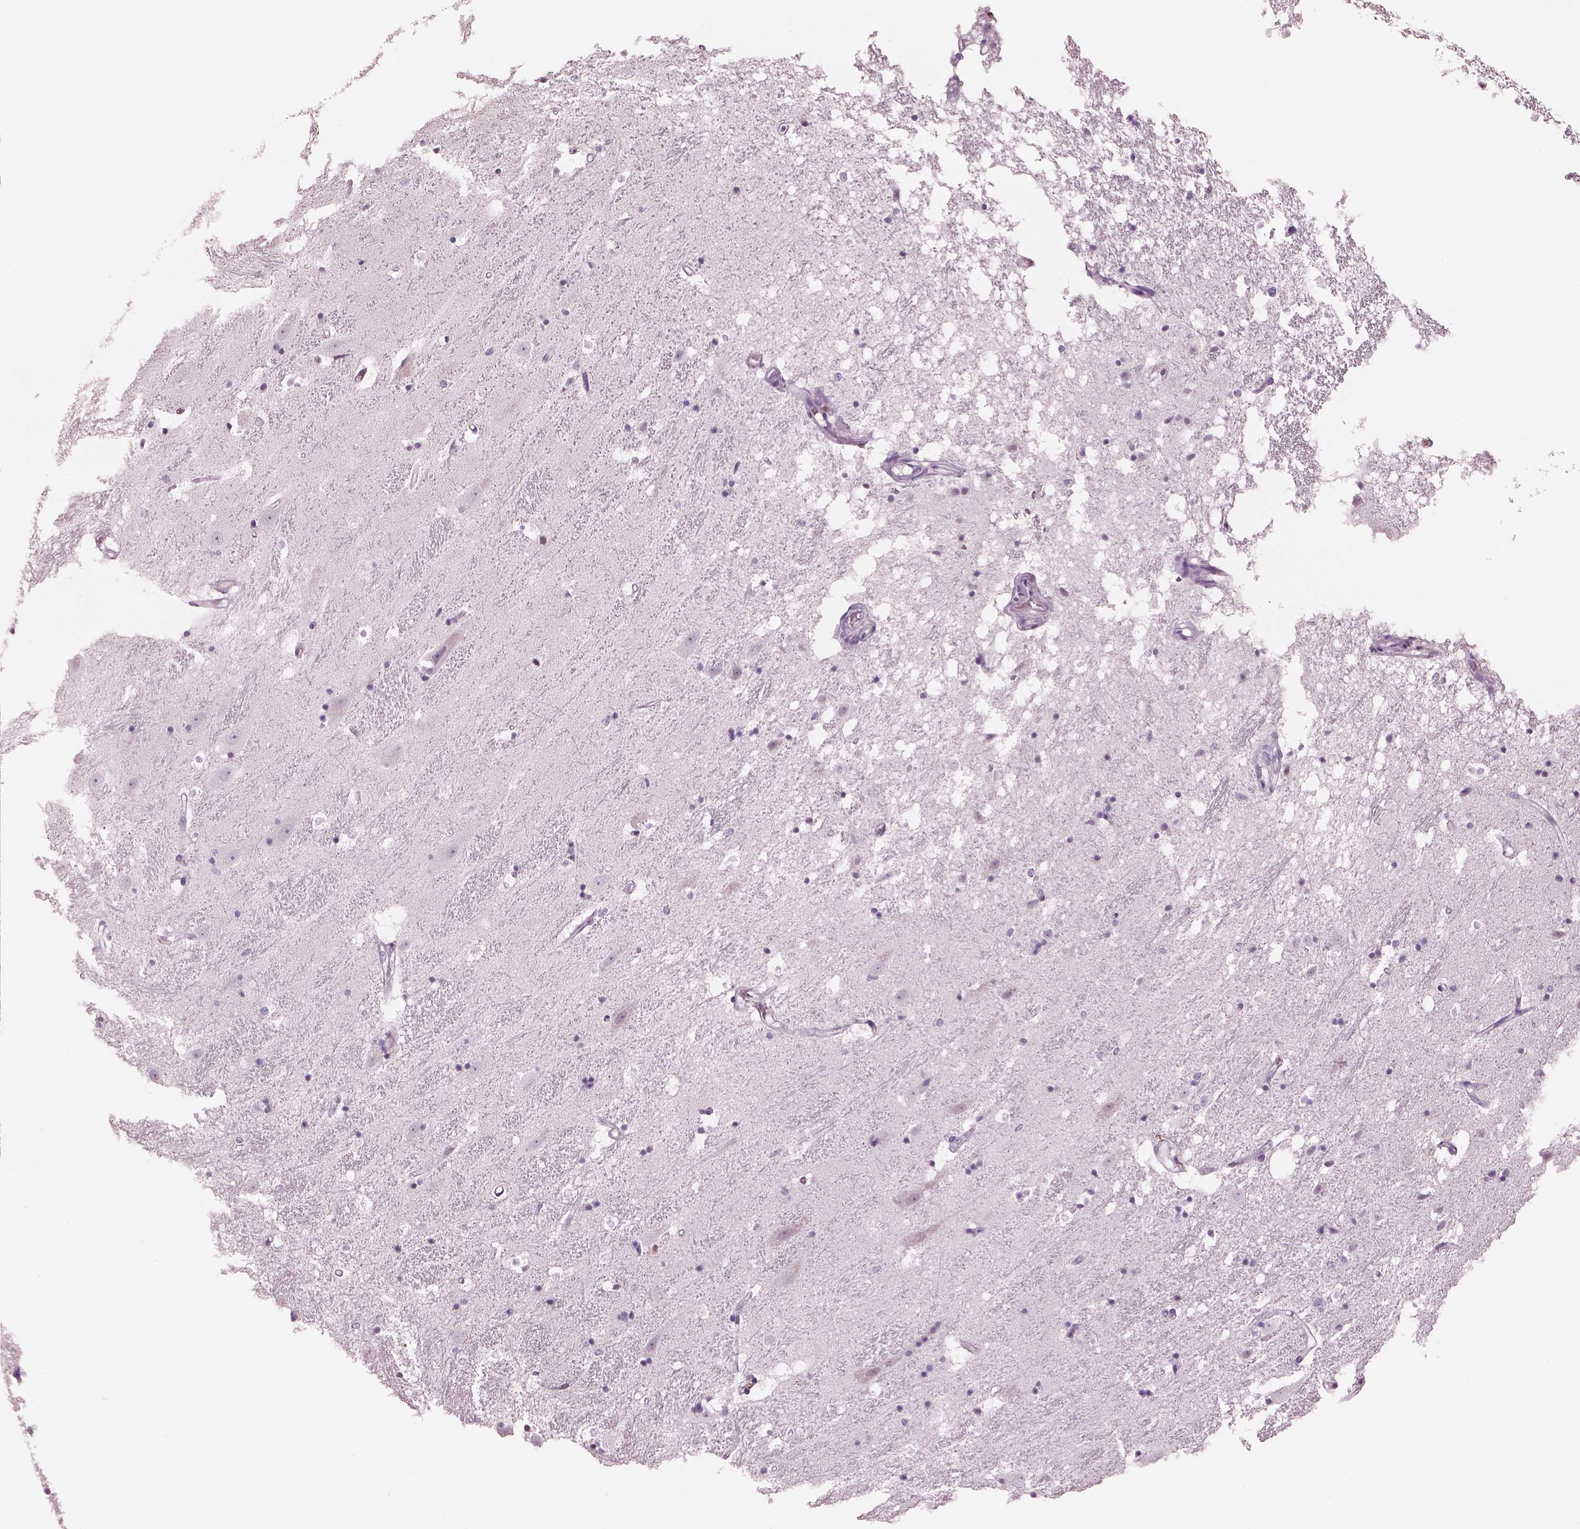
{"staining": {"intensity": "negative", "quantity": "none", "location": "none"}, "tissue": "hippocampus", "cell_type": "Glial cells", "image_type": "normal", "snomed": [{"axis": "morphology", "description": "Normal tissue, NOS"}, {"axis": "topography", "description": "Hippocampus"}], "caption": "High power microscopy histopathology image of an IHC photomicrograph of benign hippocampus, revealing no significant positivity in glial cells. (DAB (3,3'-diaminobenzidine) immunohistochemistry (IHC) with hematoxylin counter stain).", "gene": "PACRG", "patient": {"sex": "male", "age": 49}}